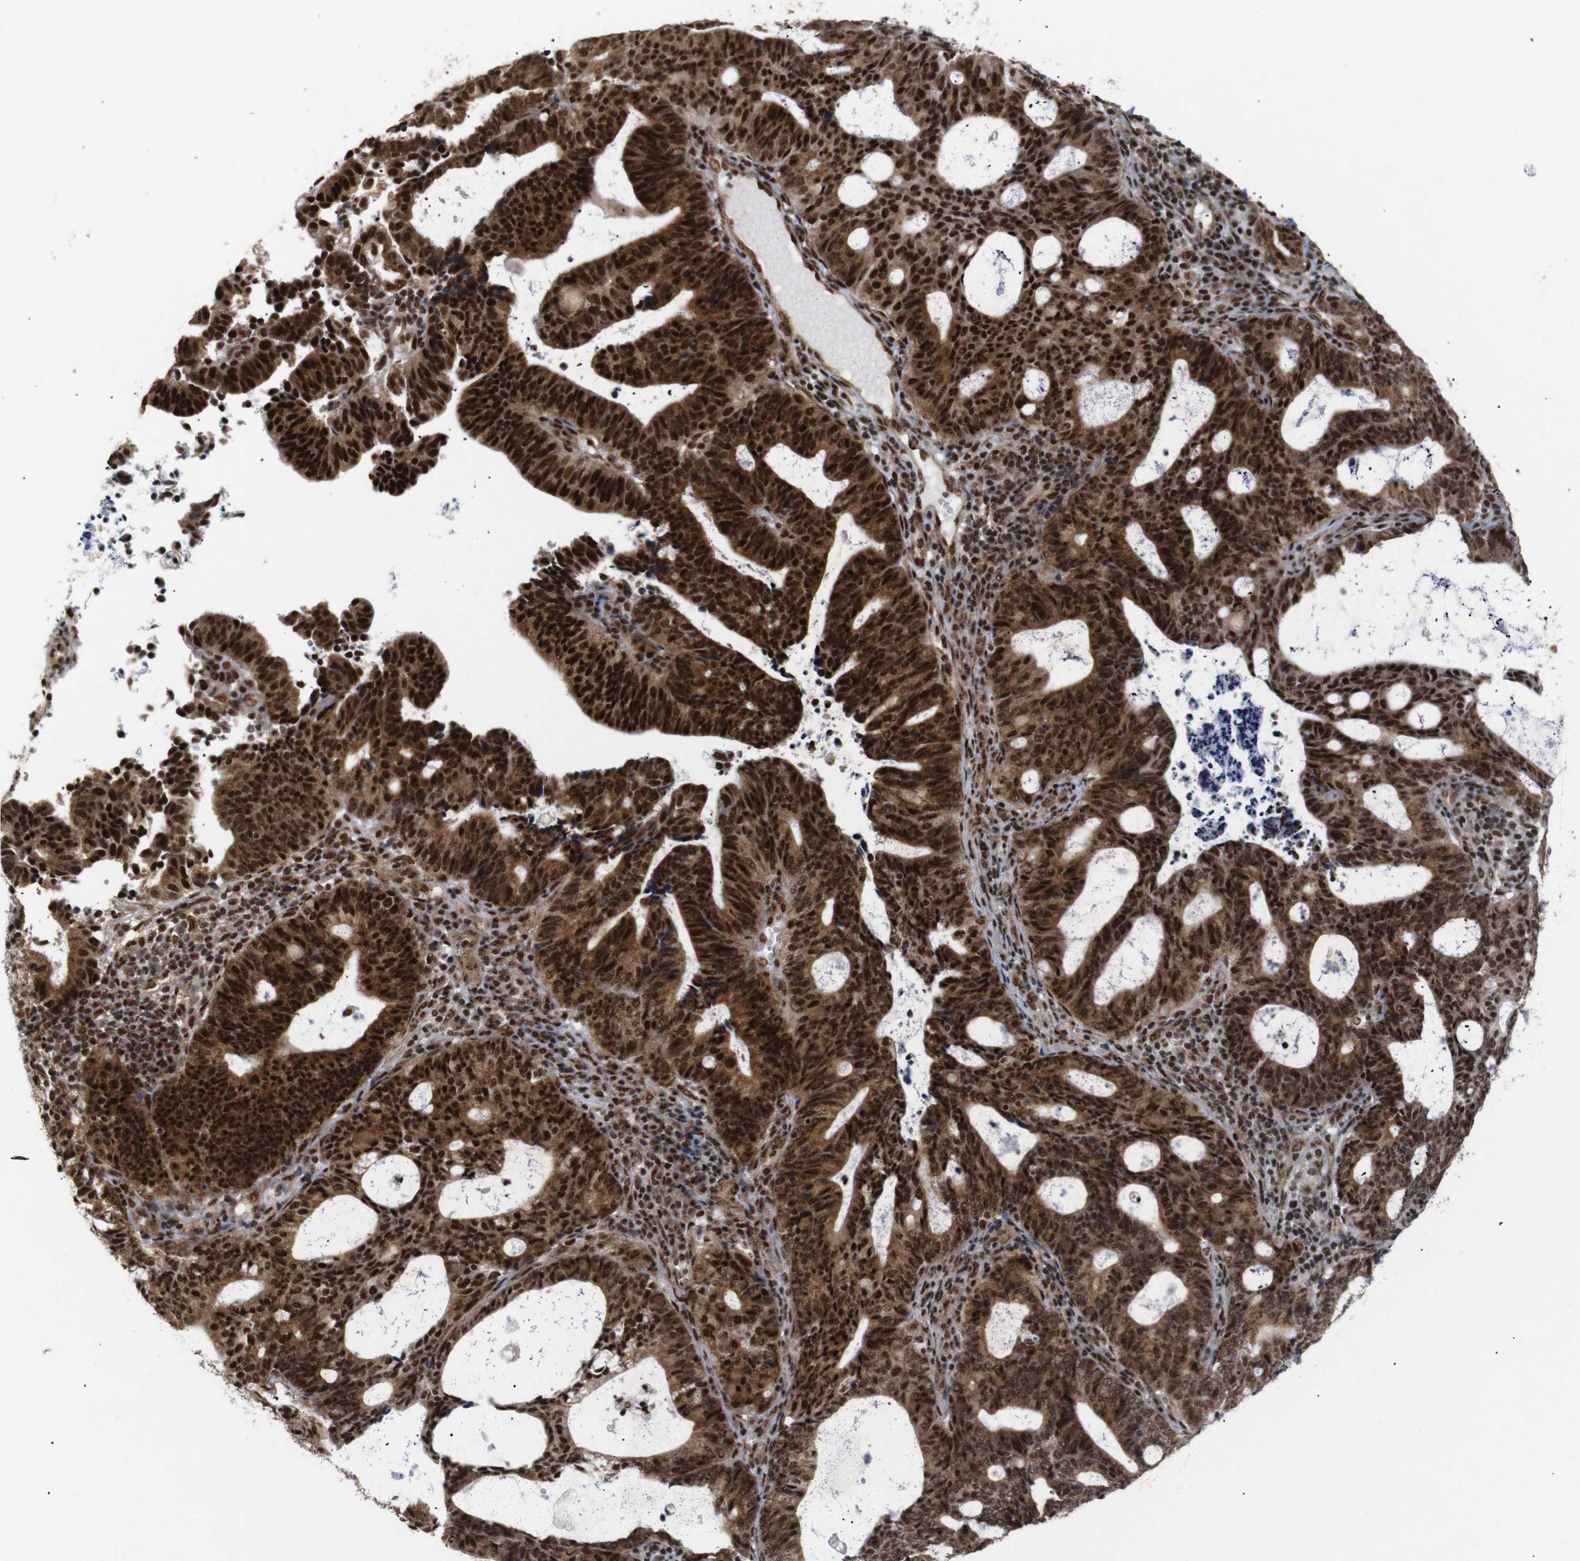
{"staining": {"intensity": "strong", "quantity": ">75%", "location": "cytoplasmic/membranous,nuclear"}, "tissue": "endometrial cancer", "cell_type": "Tumor cells", "image_type": "cancer", "snomed": [{"axis": "morphology", "description": "Adenocarcinoma, NOS"}, {"axis": "topography", "description": "Uterus"}], "caption": "Immunohistochemical staining of endometrial cancer (adenocarcinoma) shows high levels of strong cytoplasmic/membranous and nuclear expression in approximately >75% of tumor cells.", "gene": "PYM1", "patient": {"sex": "female", "age": 83}}